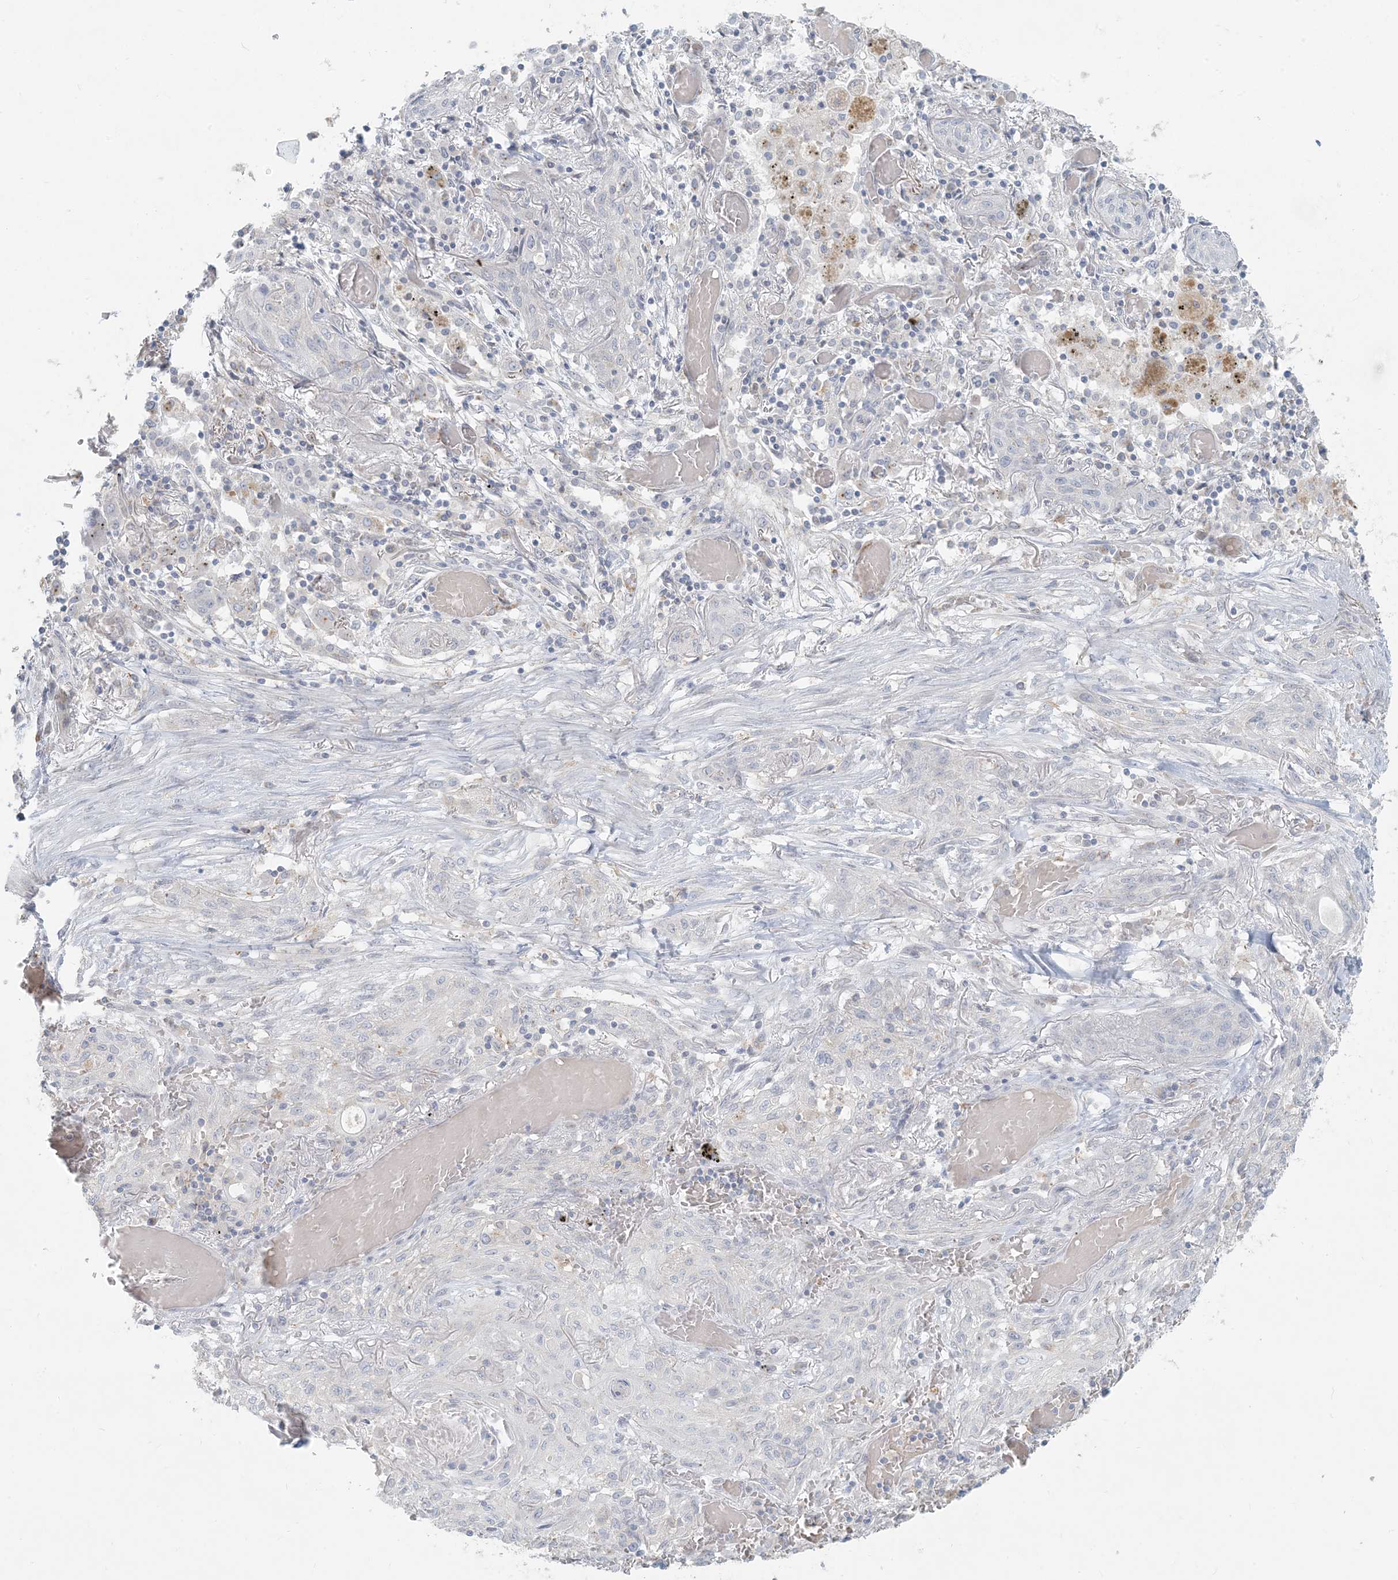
{"staining": {"intensity": "negative", "quantity": "none", "location": "none"}, "tissue": "lung cancer", "cell_type": "Tumor cells", "image_type": "cancer", "snomed": [{"axis": "morphology", "description": "Squamous cell carcinoma, NOS"}, {"axis": "topography", "description": "Lung"}], "caption": "Lung cancer was stained to show a protein in brown. There is no significant staining in tumor cells.", "gene": "HACL1", "patient": {"sex": "female", "age": 47}}